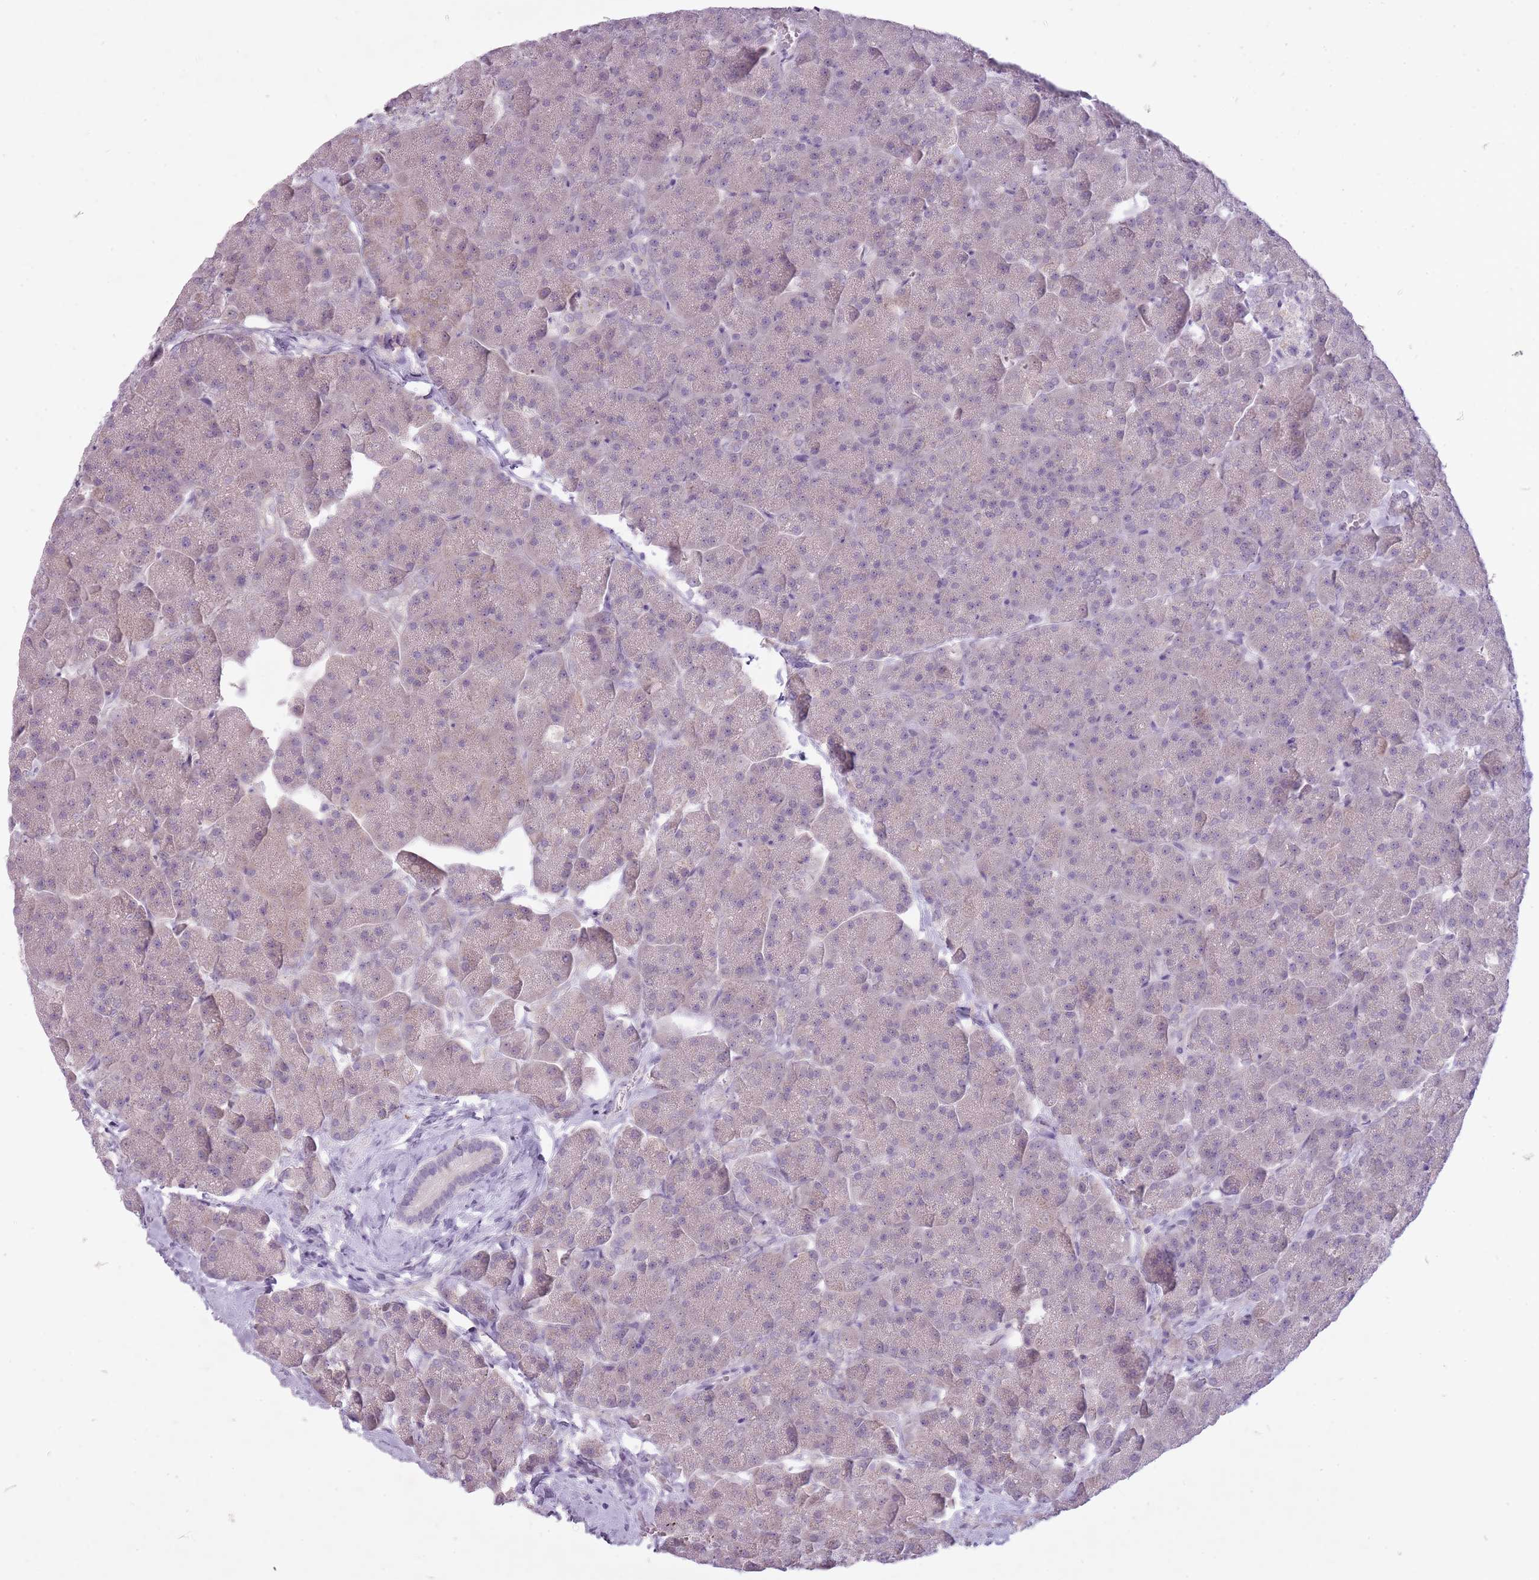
{"staining": {"intensity": "negative", "quantity": "none", "location": "none"}, "tissue": "pancreas", "cell_type": "Exocrine glandular cells", "image_type": "normal", "snomed": [{"axis": "morphology", "description": "Normal tissue, NOS"}, {"axis": "topography", "description": "Pancreas"}, {"axis": "topography", "description": "Peripheral nerve tissue"}], "caption": "This is an immunohistochemistry image of benign pancreas. There is no positivity in exocrine glandular cells.", "gene": "FAM43B", "patient": {"sex": "male", "age": 54}}